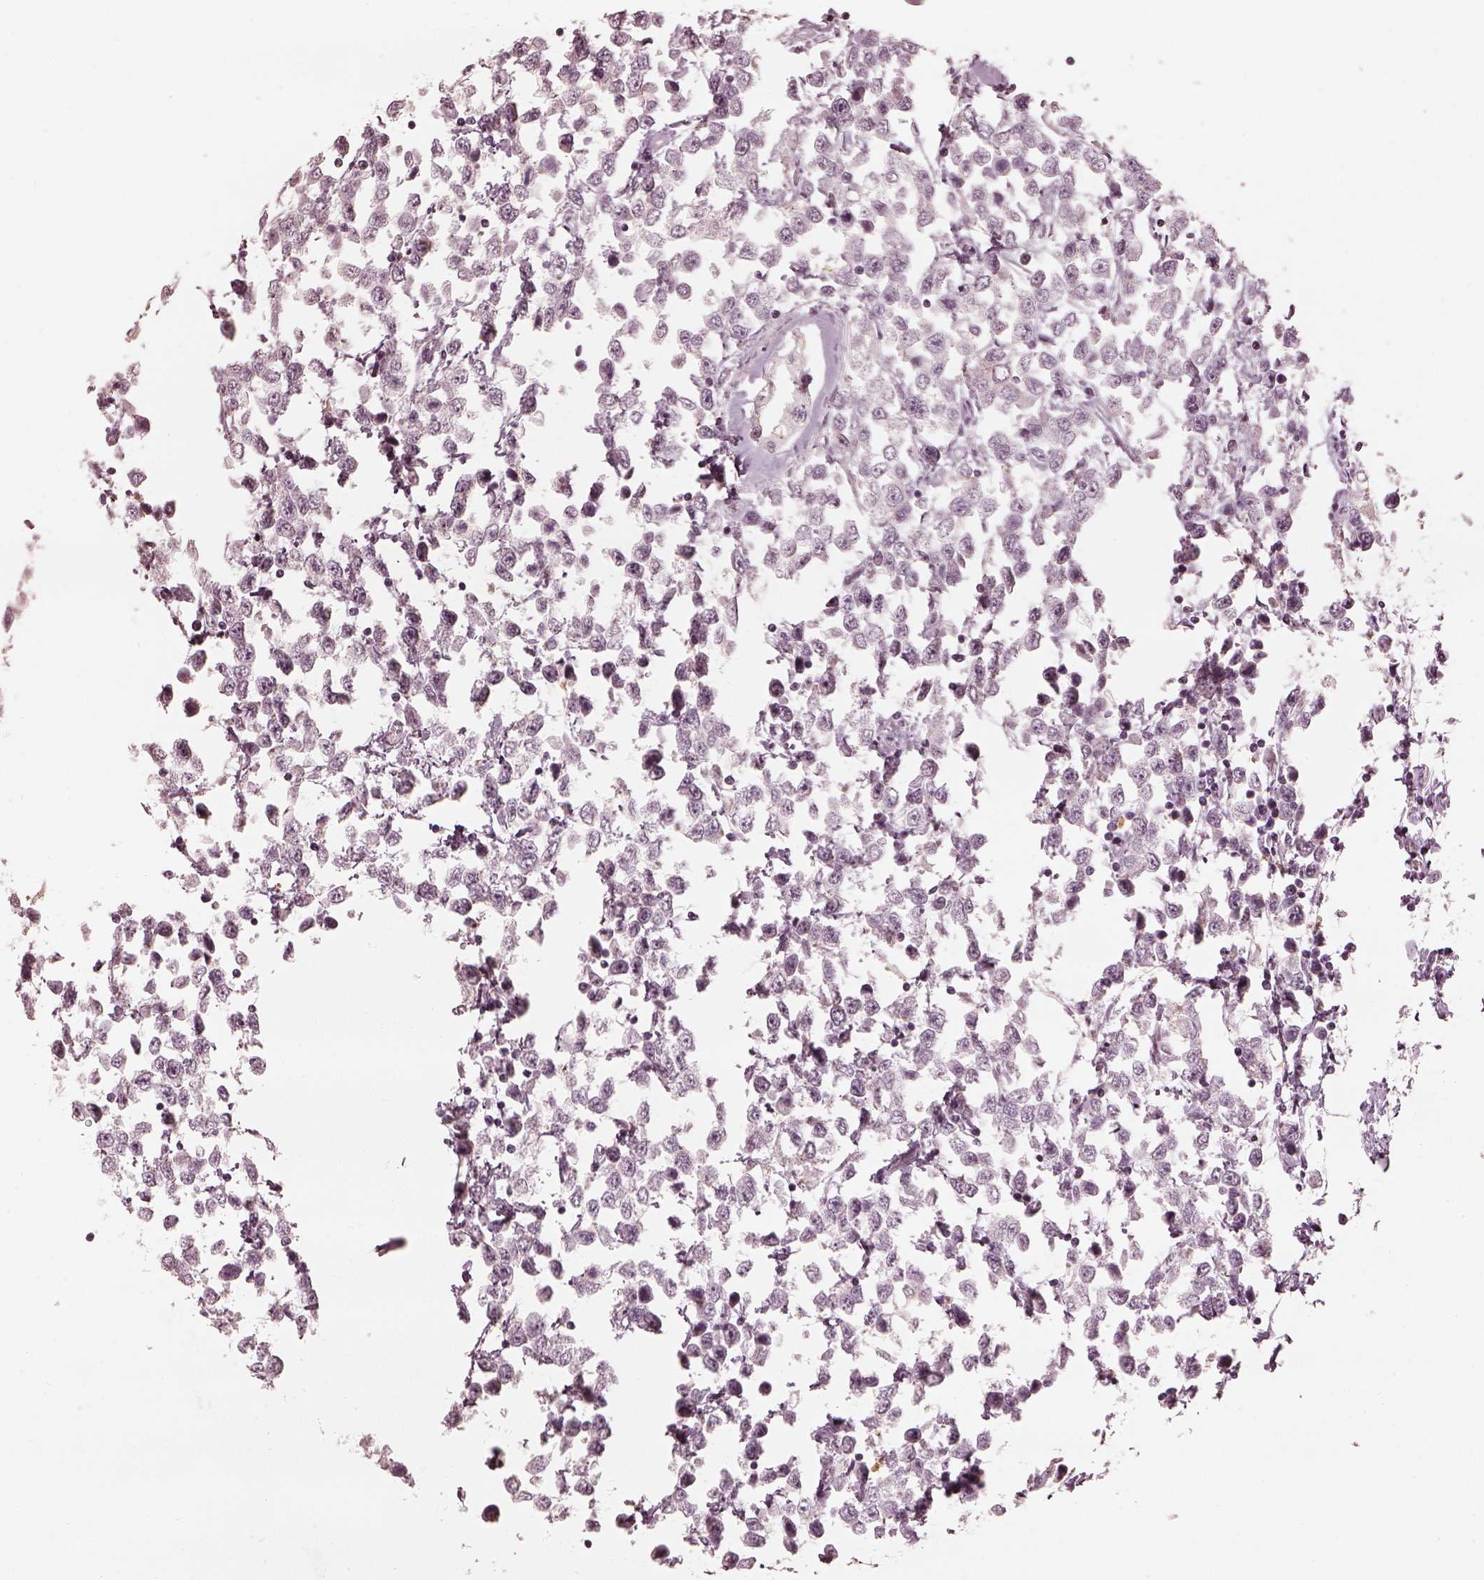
{"staining": {"intensity": "negative", "quantity": "none", "location": "none"}, "tissue": "testis cancer", "cell_type": "Tumor cells", "image_type": "cancer", "snomed": [{"axis": "morphology", "description": "Seminoma, NOS"}, {"axis": "topography", "description": "Testis"}], "caption": "High power microscopy micrograph of an immunohistochemistry photomicrograph of testis seminoma, revealing no significant staining in tumor cells.", "gene": "ADRB3", "patient": {"sex": "male", "age": 34}}